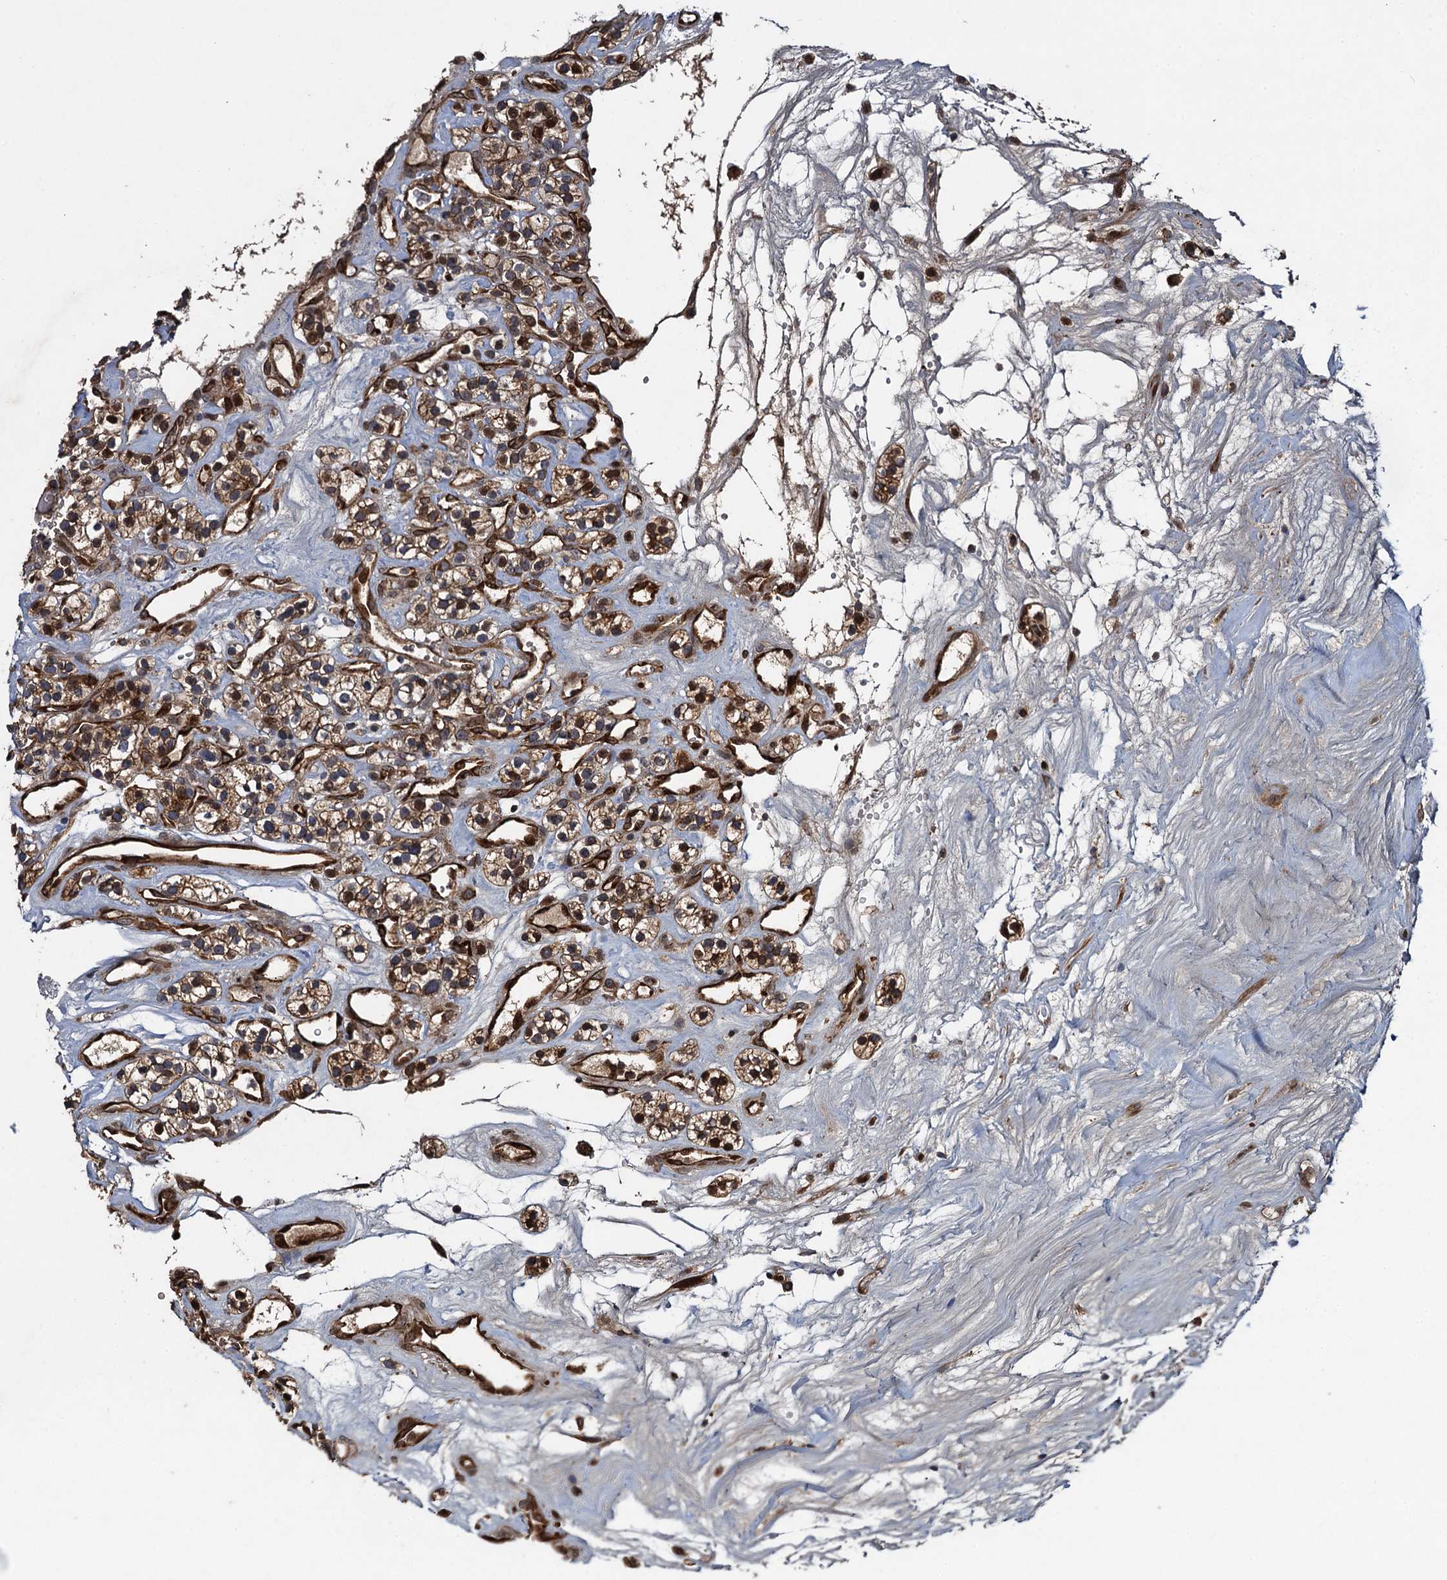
{"staining": {"intensity": "moderate", "quantity": ">75%", "location": "cytoplasmic/membranous,nuclear"}, "tissue": "renal cancer", "cell_type": "Tumor cells", "image_type": "cancer", "snomed": [{"axis": "morphology", "description": "Adenocarcinoma, NOS"}, {"axis": "topography", "description": "Kidney"}], "caption": "Human renal cancer stained with a brown dye exhibits moderate cytoplasmic/membranous and nuclear positive expression in approximately >75% of tumor cells.", "gene": "RHOBTB1", "patient": {"sex": "female", "age": 57}}